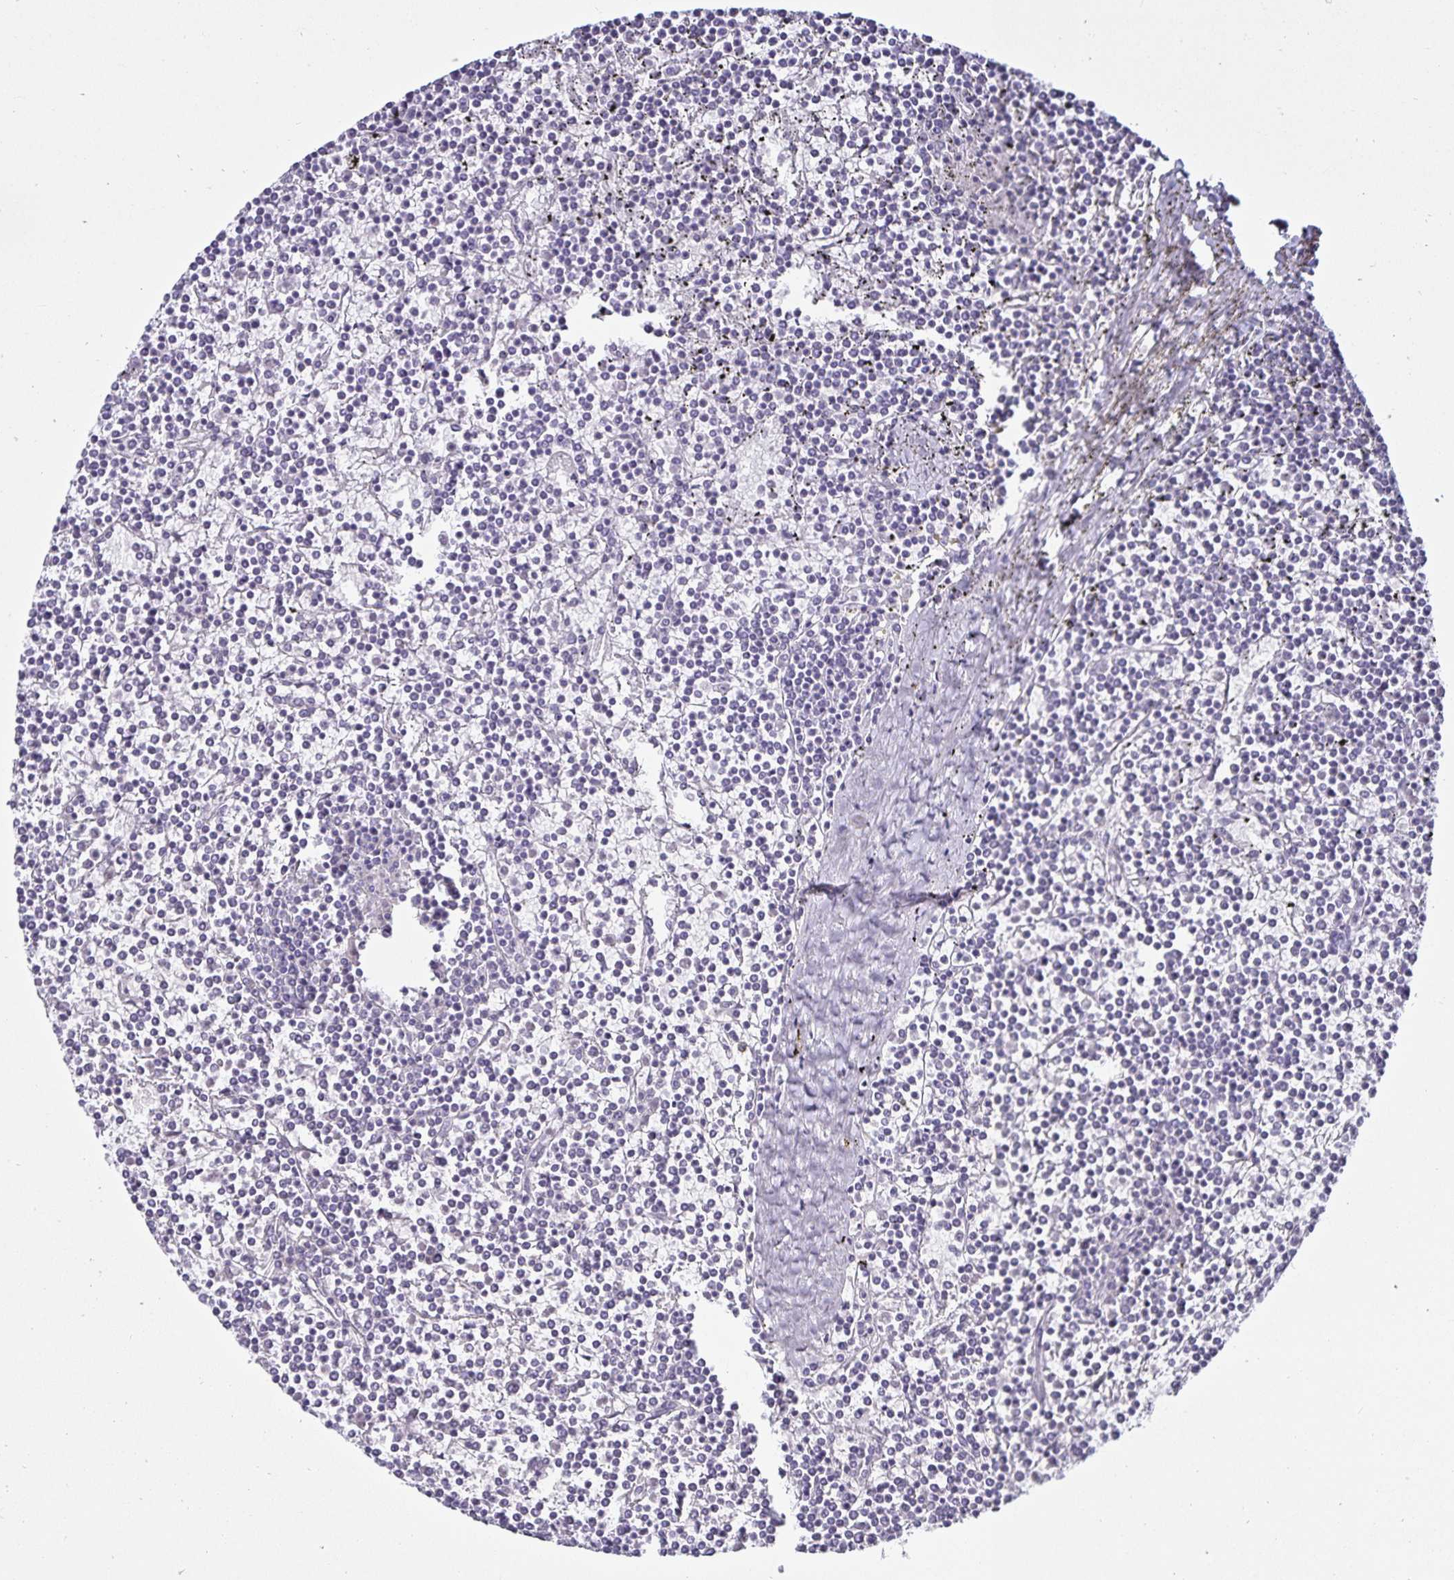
{"staining": {"intensity": "negative", "quantity": "none", "location": "none"}, "tissue": "lymphoma", "cell_type": "Tumor cells", "image_type": "cancer", "snomed": [{"axis": "morphology", "description": "Malignant lymphoma, non-Hodgkin's type, Low grade"}, {"axis": "topography", "description": "Spleen"}], "caption": "Malignant lymphoma, non-Hodgkin's type (low-grade) stained for a protein using IHC demonstrates no expression tumor cells.", "gene": "DEFA6", "patient": {"sex": "female", "age": 19}}